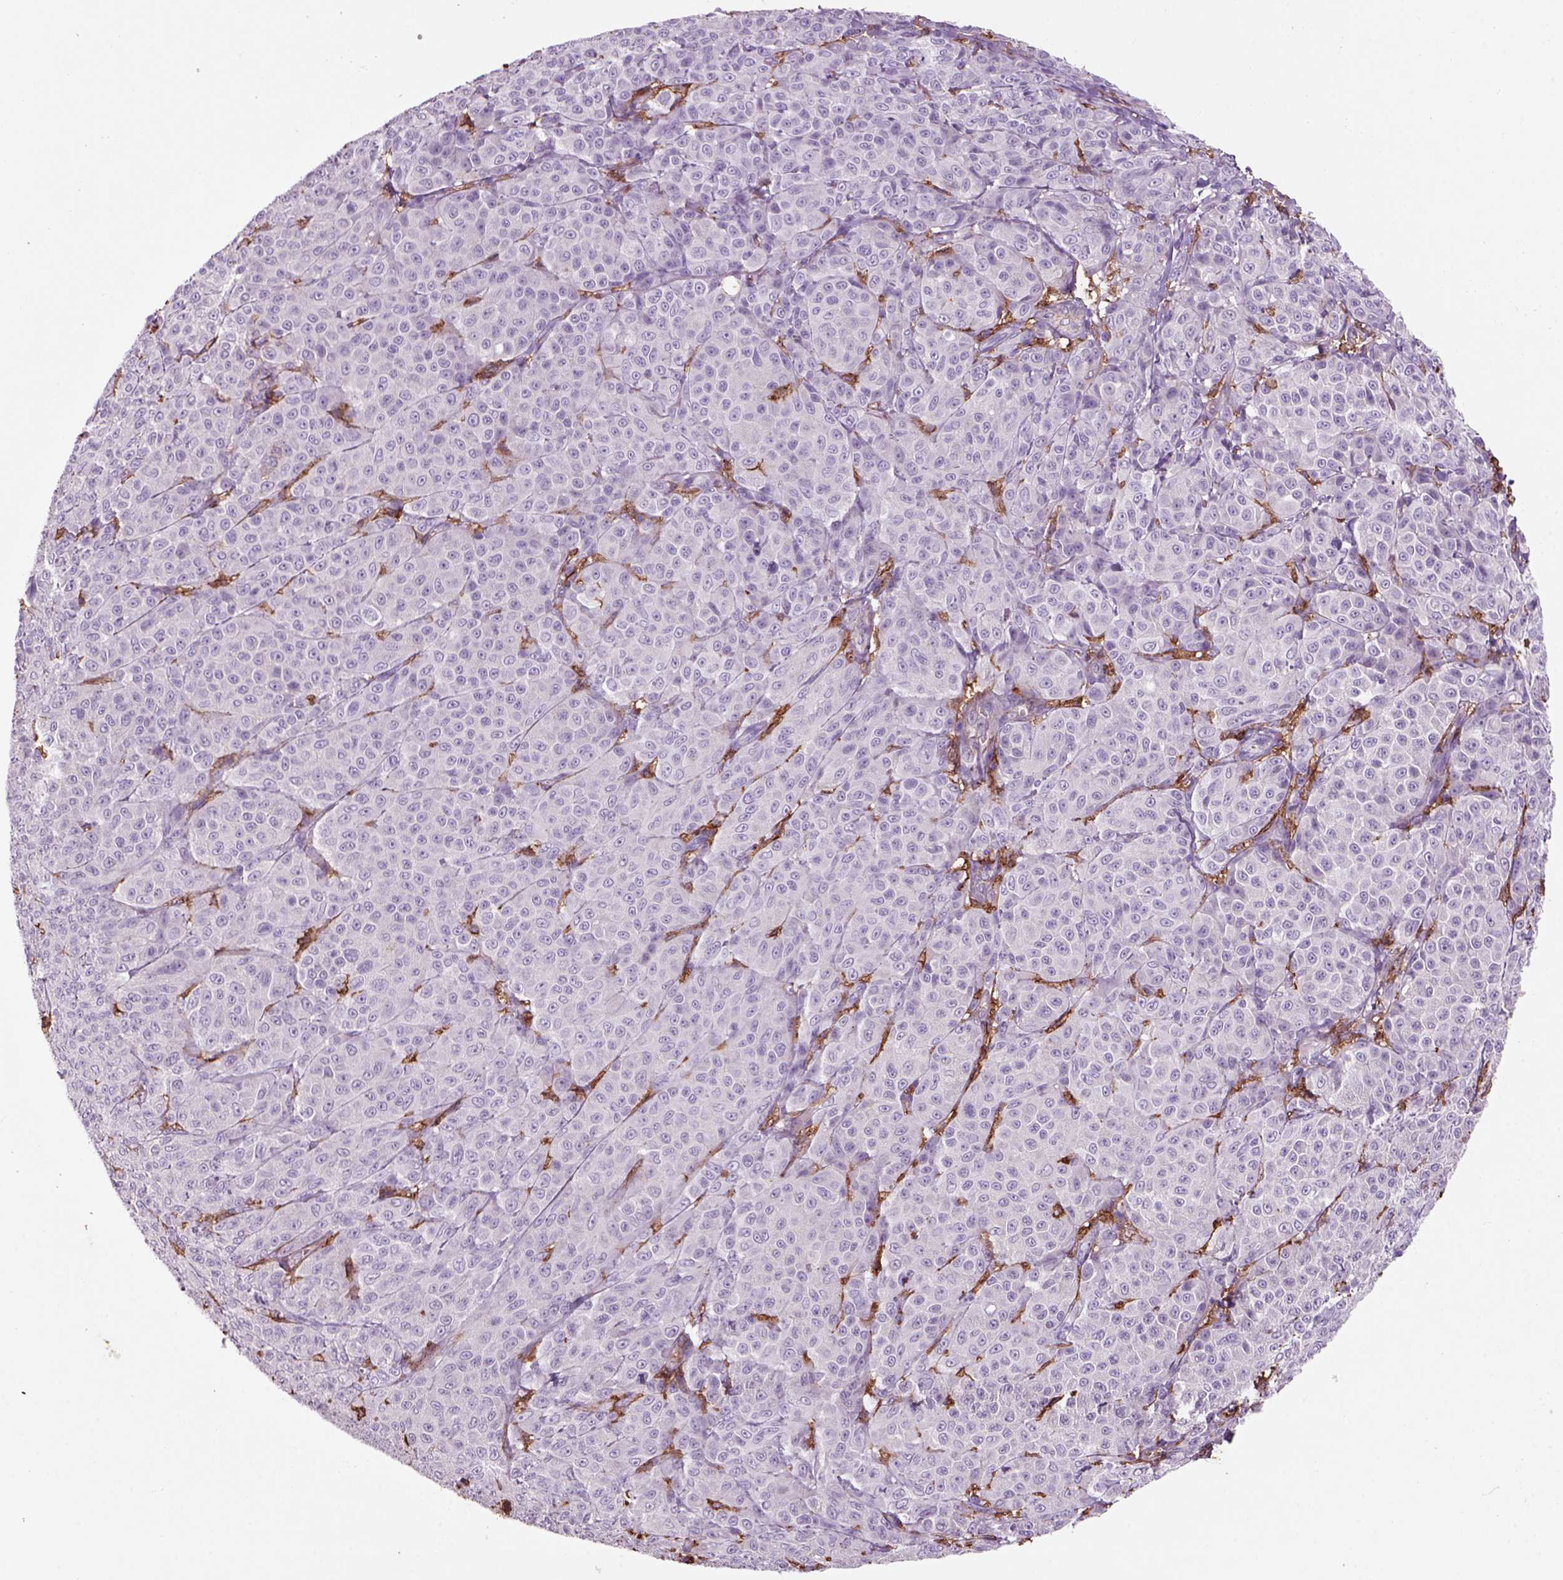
{"staining": {"intensity": "negative", "quantity": "none", "location": "none"}, "tissue": "melanoma", "cell_type": "Tumor cells", "image_type": "cancer", "snomed": [{"axis": "morphology", "description": "Malignant melanoma, NOS"}, {"axis": "topography", "description": "Skin"}], "caption": "An image of human melanoma is negative for staining in tumor cells.", "gene": "CD14", "patient": {"sex": "male", "age": 89}}